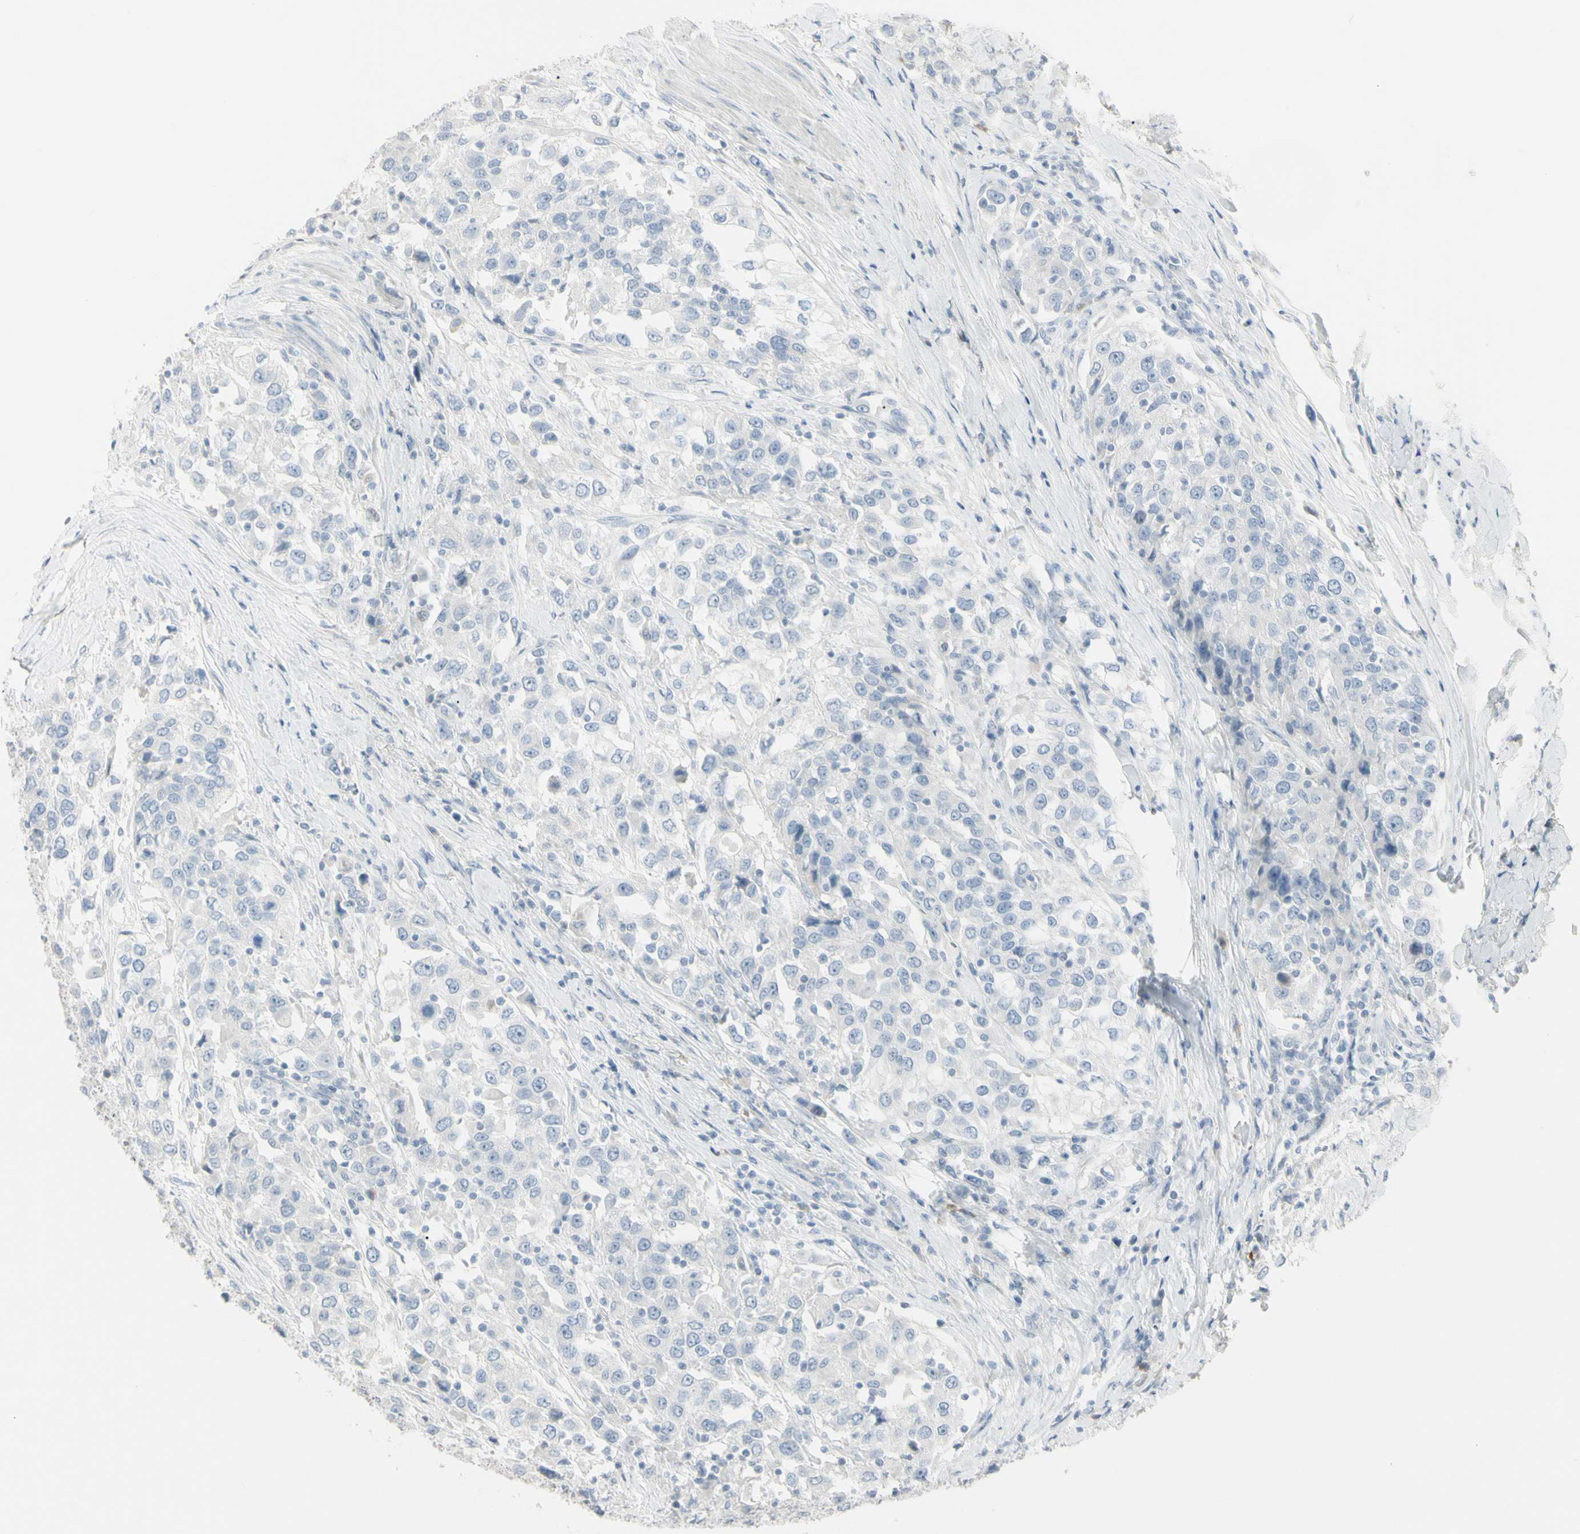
{"staining": {"intensity": "negative", "quantity": "none", "location": "none"}, "tissue": "urothelial cancer", "cell_type": "Tumor cells", "image_type": "cancer", "snomed": [{"axis": "morphology", "description": "Urothelial carcinoma, High grade"}, {"axis": "topography", "description": "Urinary bladder"}], "caption": "A micrograph of urothelial cancer stained for a protein demonstrates no brown staining in tumor cells. The staining was performed using DAB (3,3'-diaminobenzidine) to visualize the protein expression in brown, while the nuclei were stained in blue with hematoxylin (Magnification: 20x).", "gene": "PIP", "patient": {"sex": "female", "age": 80}}